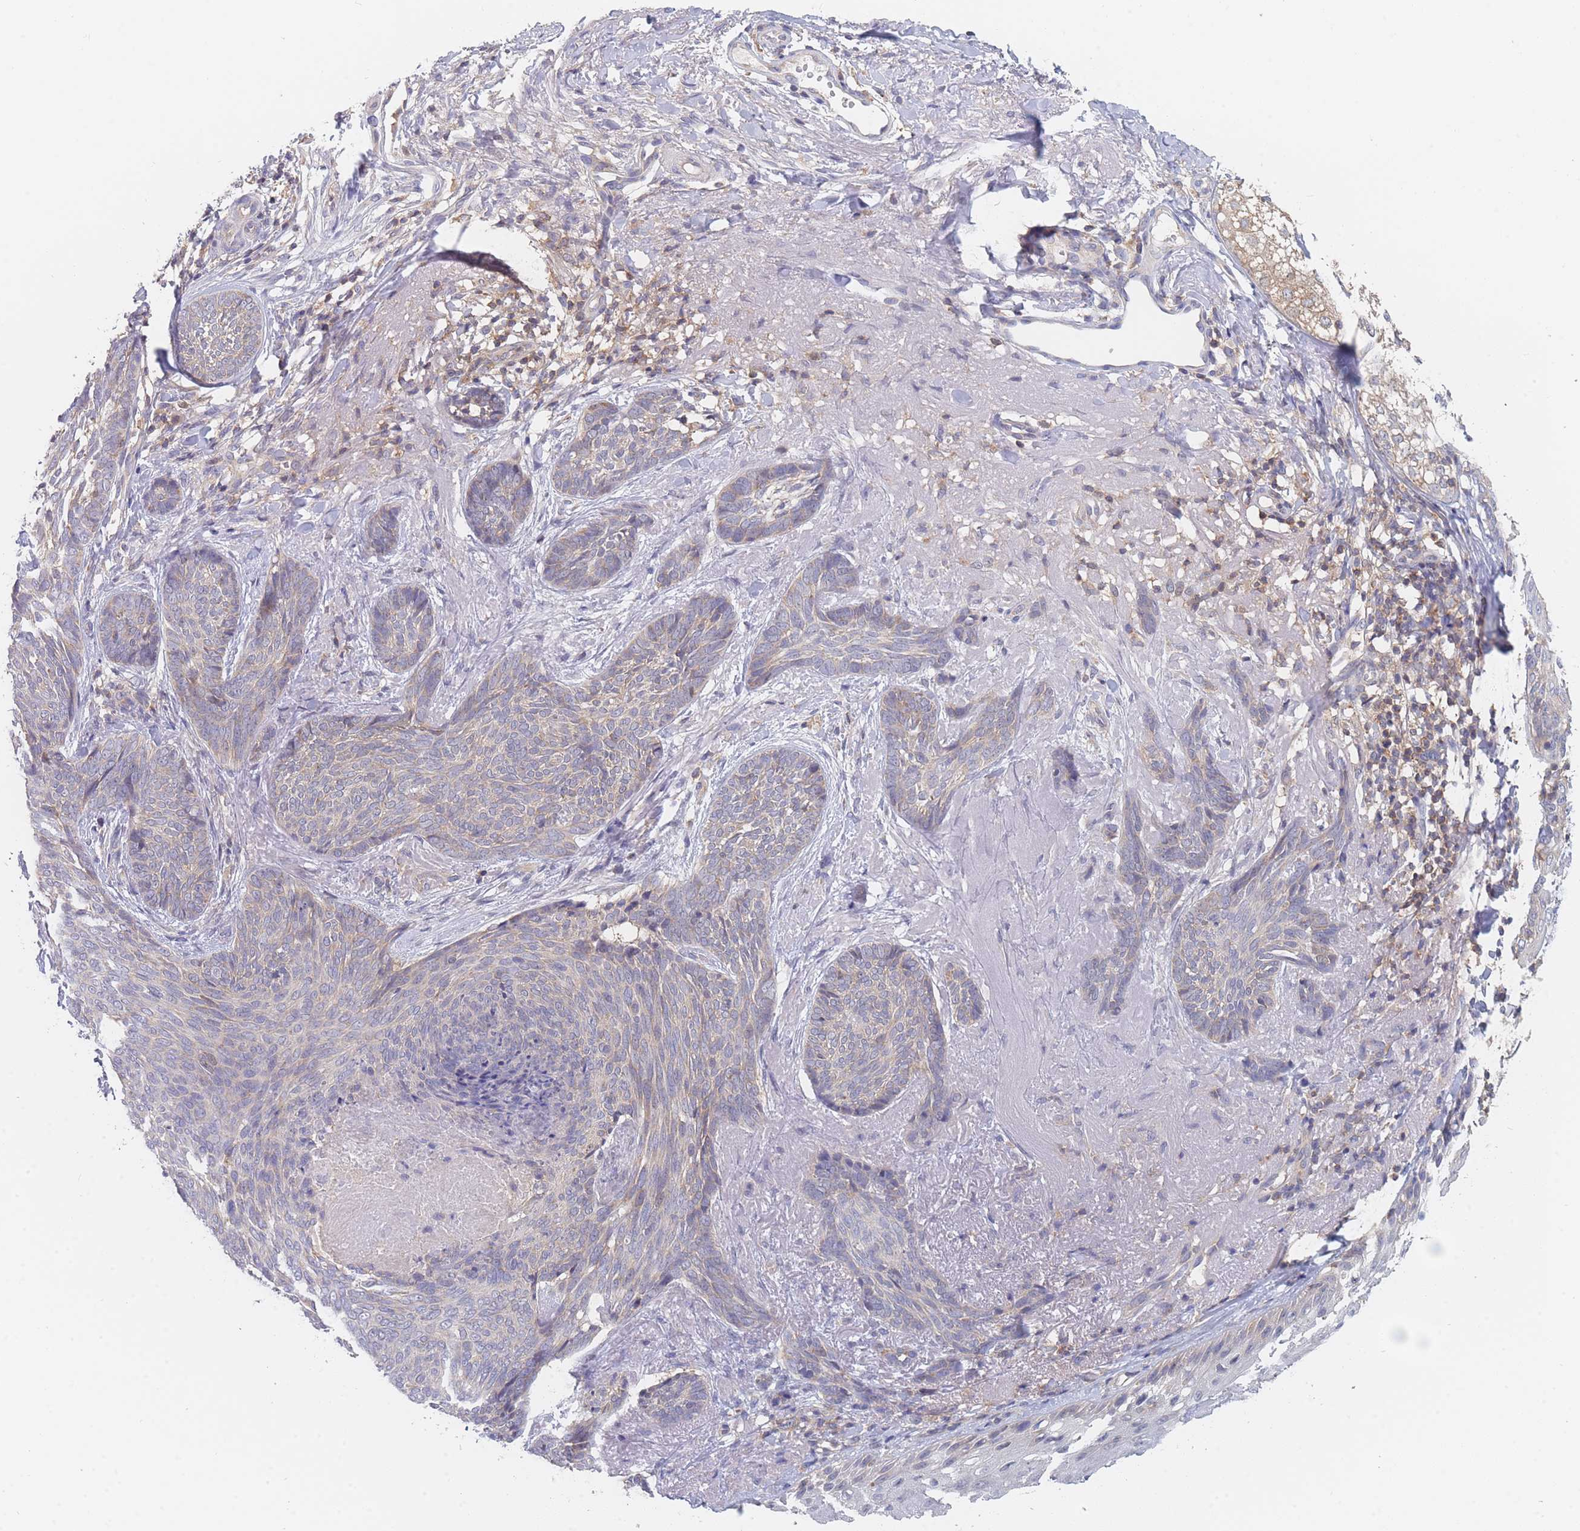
{"staining": {"intensity": "weak", "quantity": "25%-75%", "location": "cytoplasmic/membranous"}, "tissue": "skin cancer", "cell_type": "Tumor cells", "image_type": "cancer", "snomed": [{"axis": "morphology", "description": "Basal cell carcinoma"}, {"axis": "topography", "description": "Skin"}], "caption": "Basal cell carcinoma (skin) tissue exhibits weak cytoplasmic/membranous expression in about 25%-75% of tumor cells, visualized by immunohistochemistry. (IHC, brightfield microscopy, high magnification).", "gene": "PPP6C", "patient": {"sex": "female", "age": 86}}